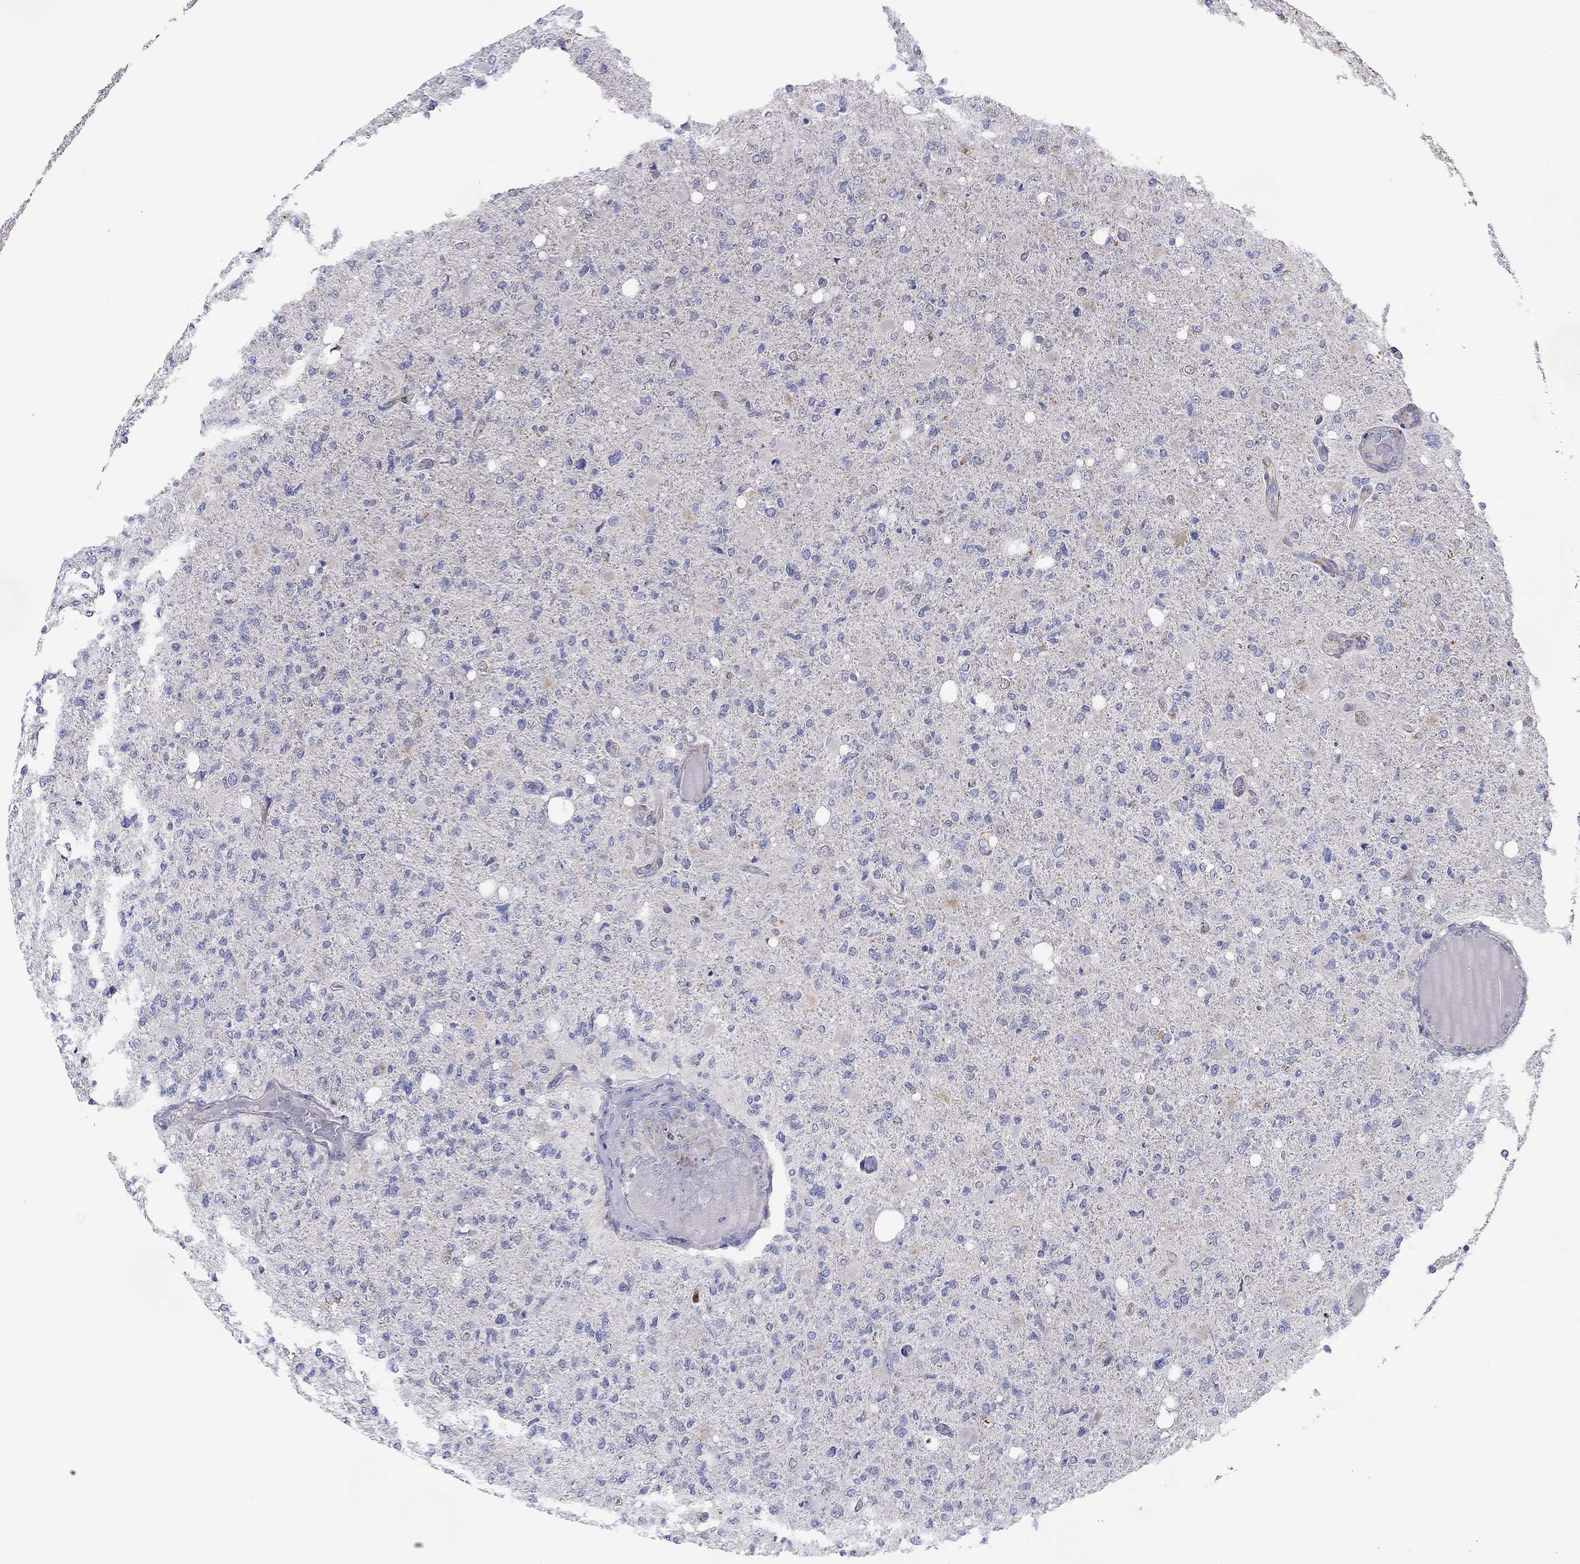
{"staining": {"intensity": "negative", "quantity": "none", "location": "none"}, "tissue": "glioma", "cell_type": "Tumor cells", "image_type": "cancer", "snomed": [{"axis": "morphology", "description": "Glioma, malignant, High grade"}, {"axis": "topography", "description": "Cerebral cortex"}], "caption": "Immunohistochemical staining of human high-grade glioma (malignant) reveals no significant staining in tumor cells.", "gene": "MGST3", "patient": {"sex": "male", "age": 70}}